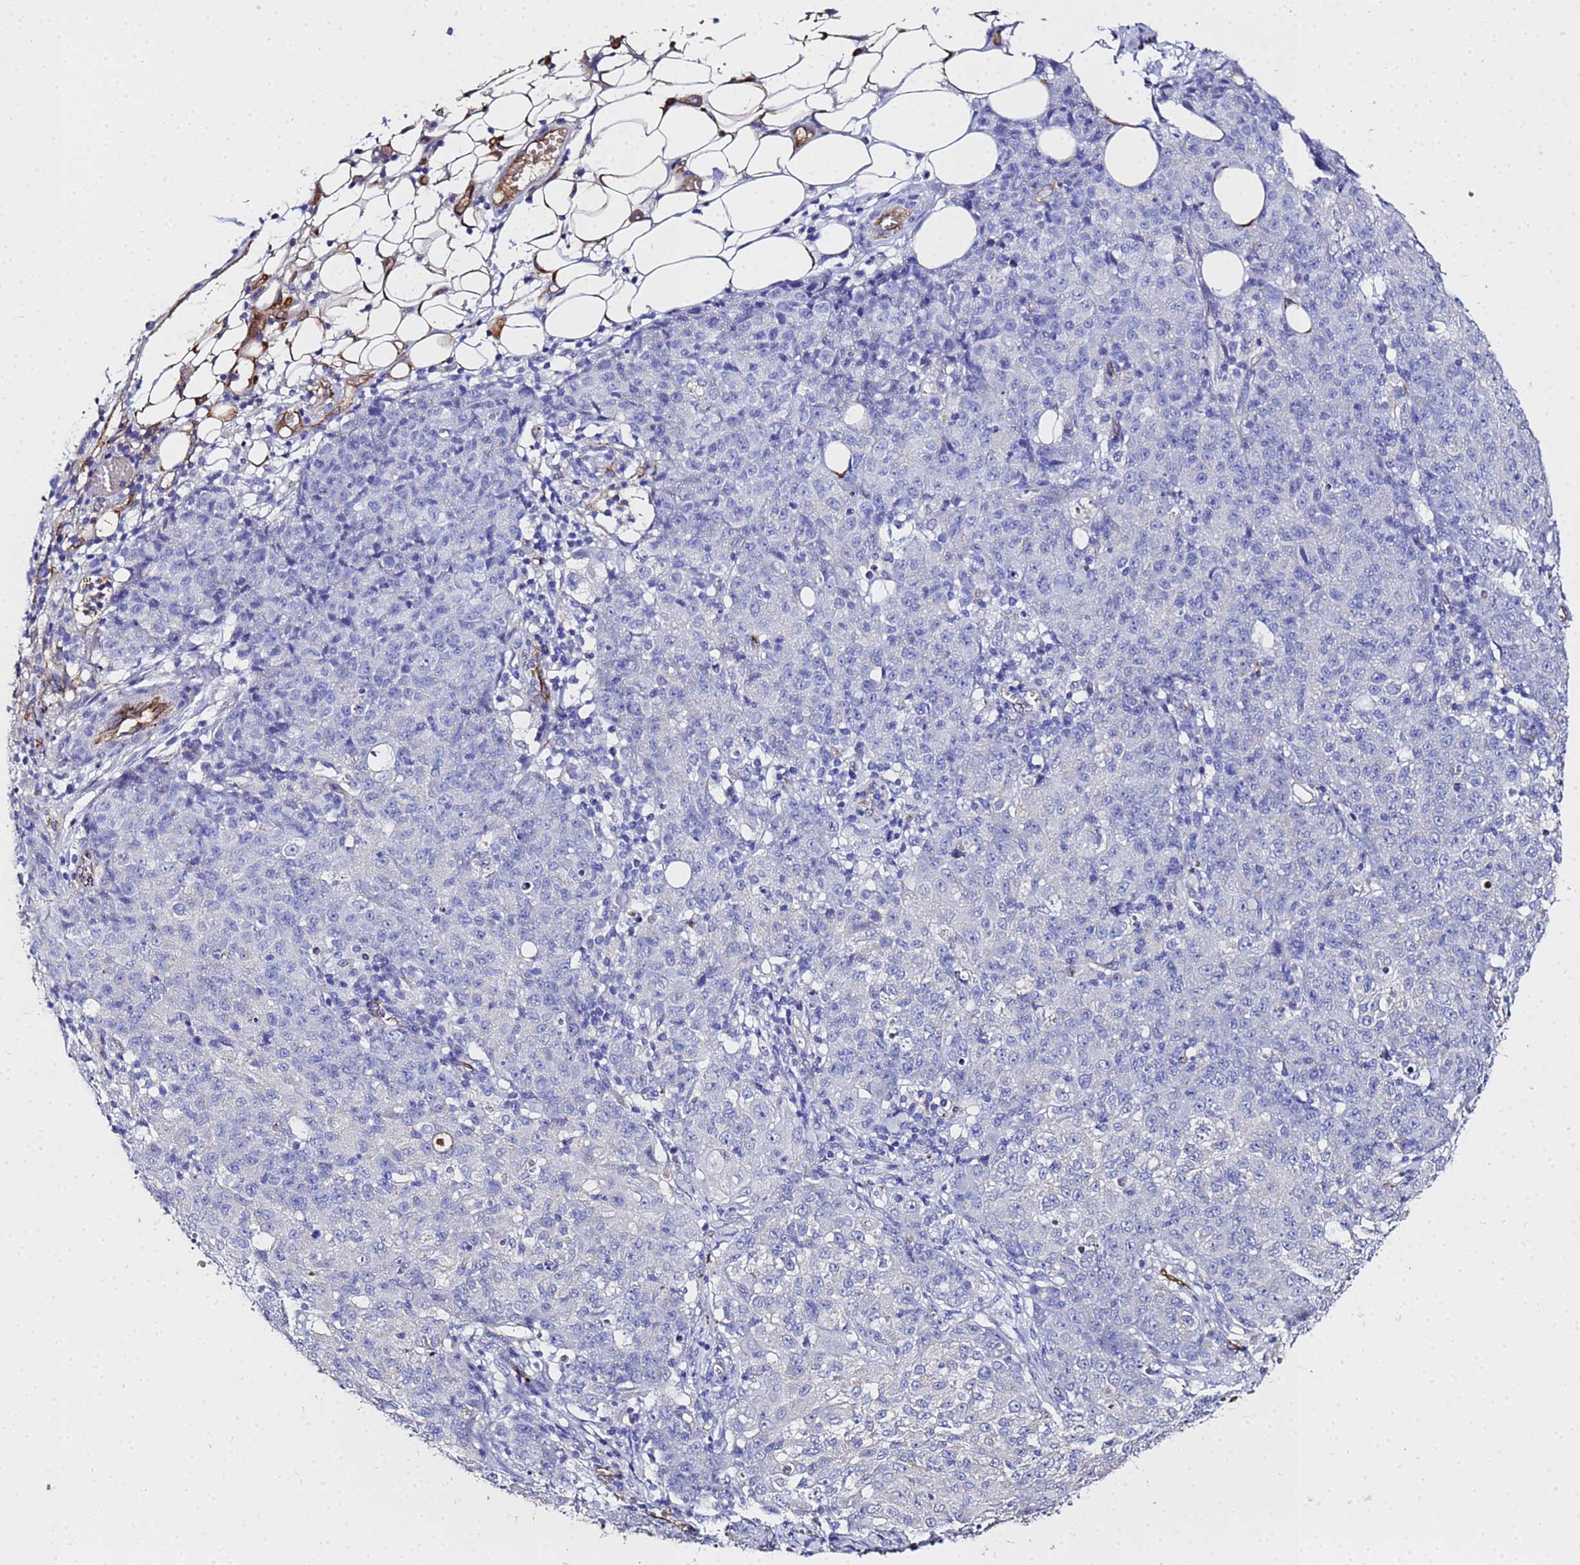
{"staining": {"intensity": "negative", "quantity": "none", "location": "none"}, "tissue": "ovarian cancer", "cell_type": "Tumor cells", "image_type": "cancer", "snomed": [{"axis": "morphology", "description": "Carcinoma, endometroid"}, {"axis": "topography", "description": "Ovary"}], "caption": "This is an IHC photomicrograph of human ovarian endometroid carcinoma. There is no positivity in tumor cells.", "gene": "ADIPOQ", "patient": {"sex": "female", "age": 42}}